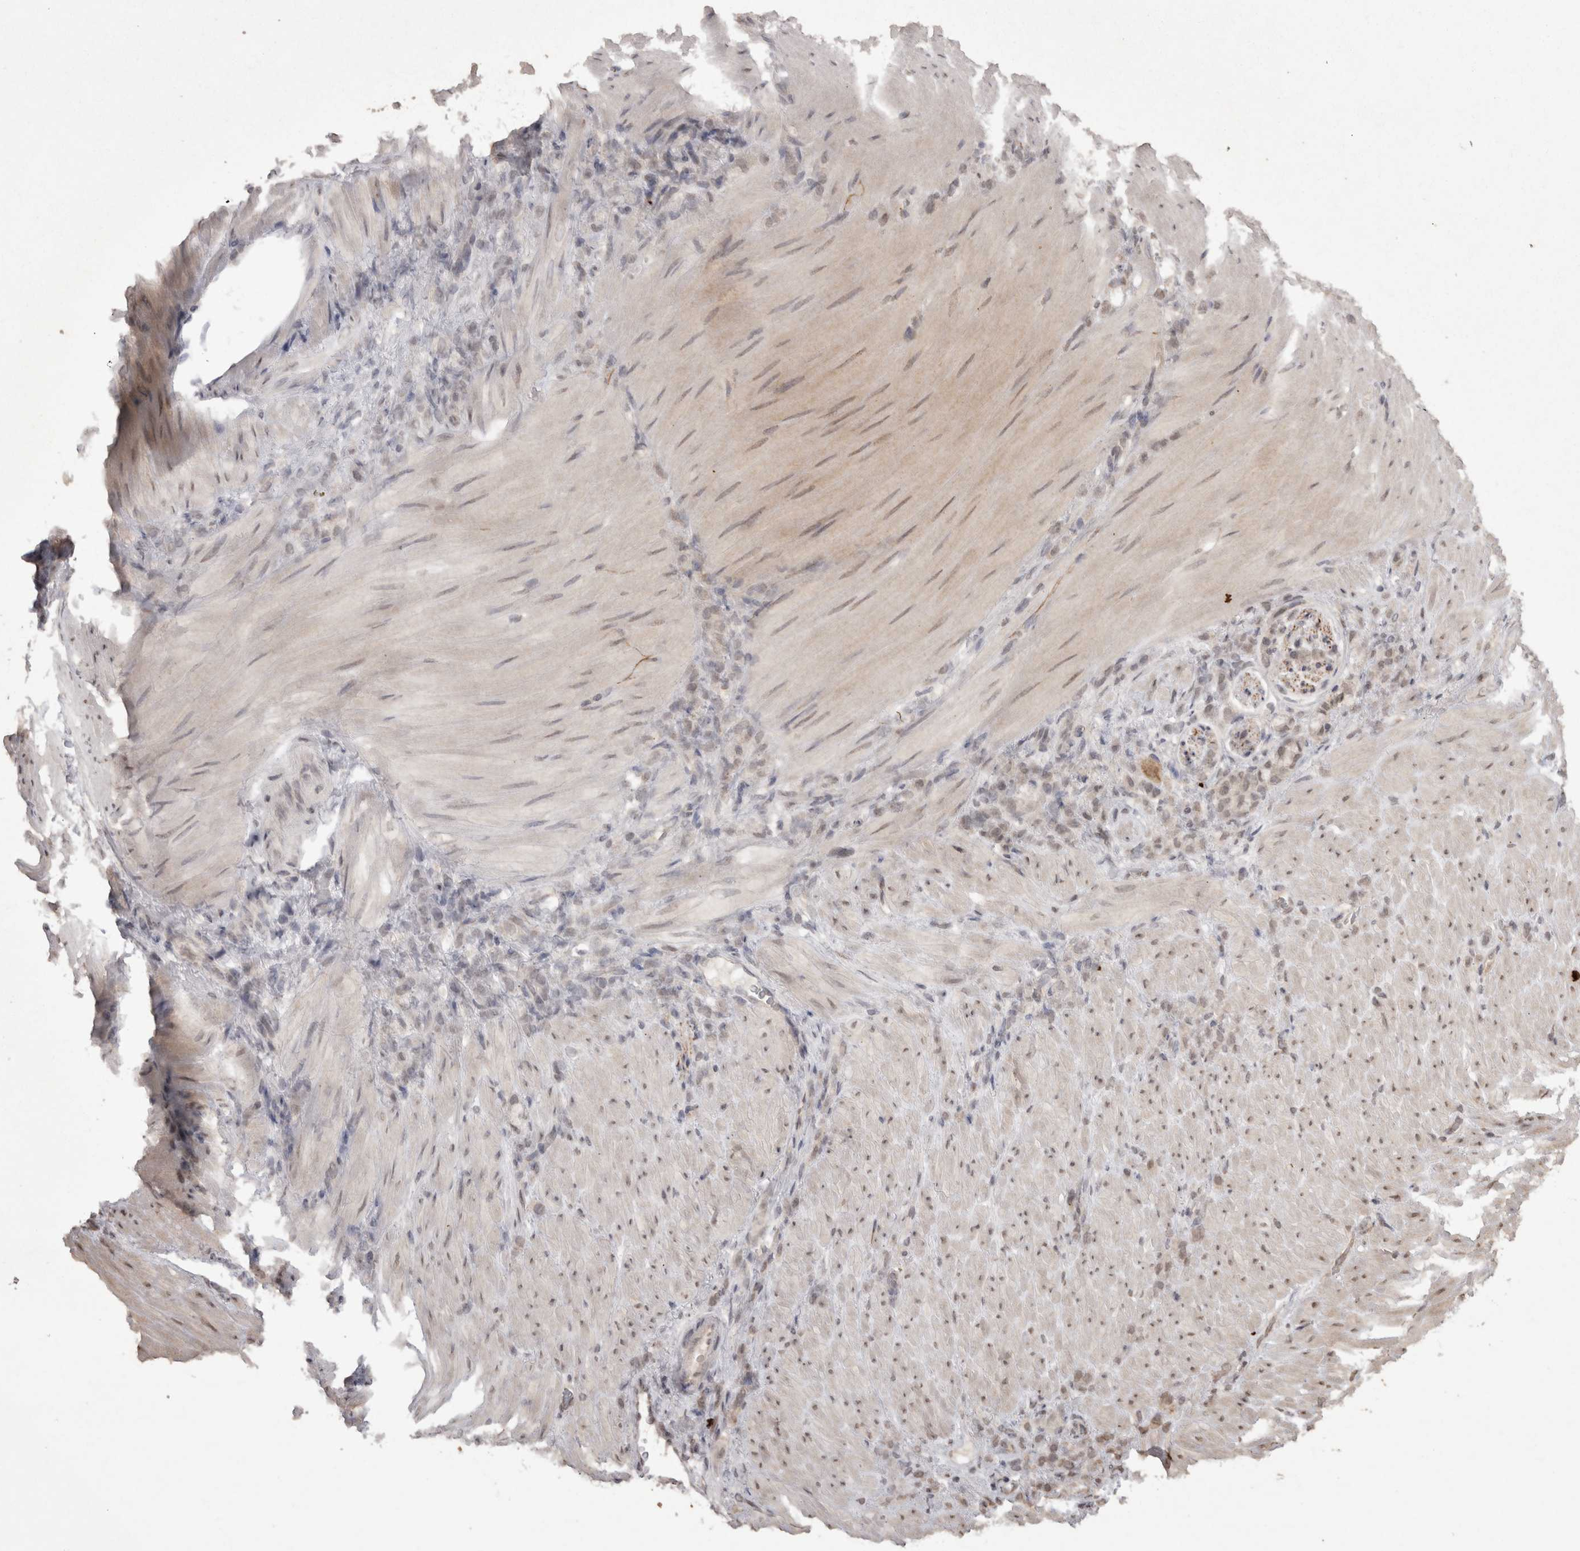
{"staining": {"intensity": "weak", "quantity": "25%-75%", "location": "nuclear"}, "tissue": "stomach cancer", "cell_type": "Tumor cells", "image_type": "cancer", "snomed": [{"axis": "morphology", "description": "Normal tissue, NOS"}, {"axis": "morphology", "description": "Adenocarcinoma, NOS"}, {"axis": "topography", "description": "Stomach"}], "caption": "Immunohistochemistry (IHC) photomicrograph of neoplastic tissue: human stomach adenocarcinoma stained using immunohistochemistry (IHC) shows low levels of weak protein expression localized specifically in the nuclear of tumor cells, appearing as a nuclear brown color.", "gene": "DDX4", "patient": {"sex": "male", "age": 82}}